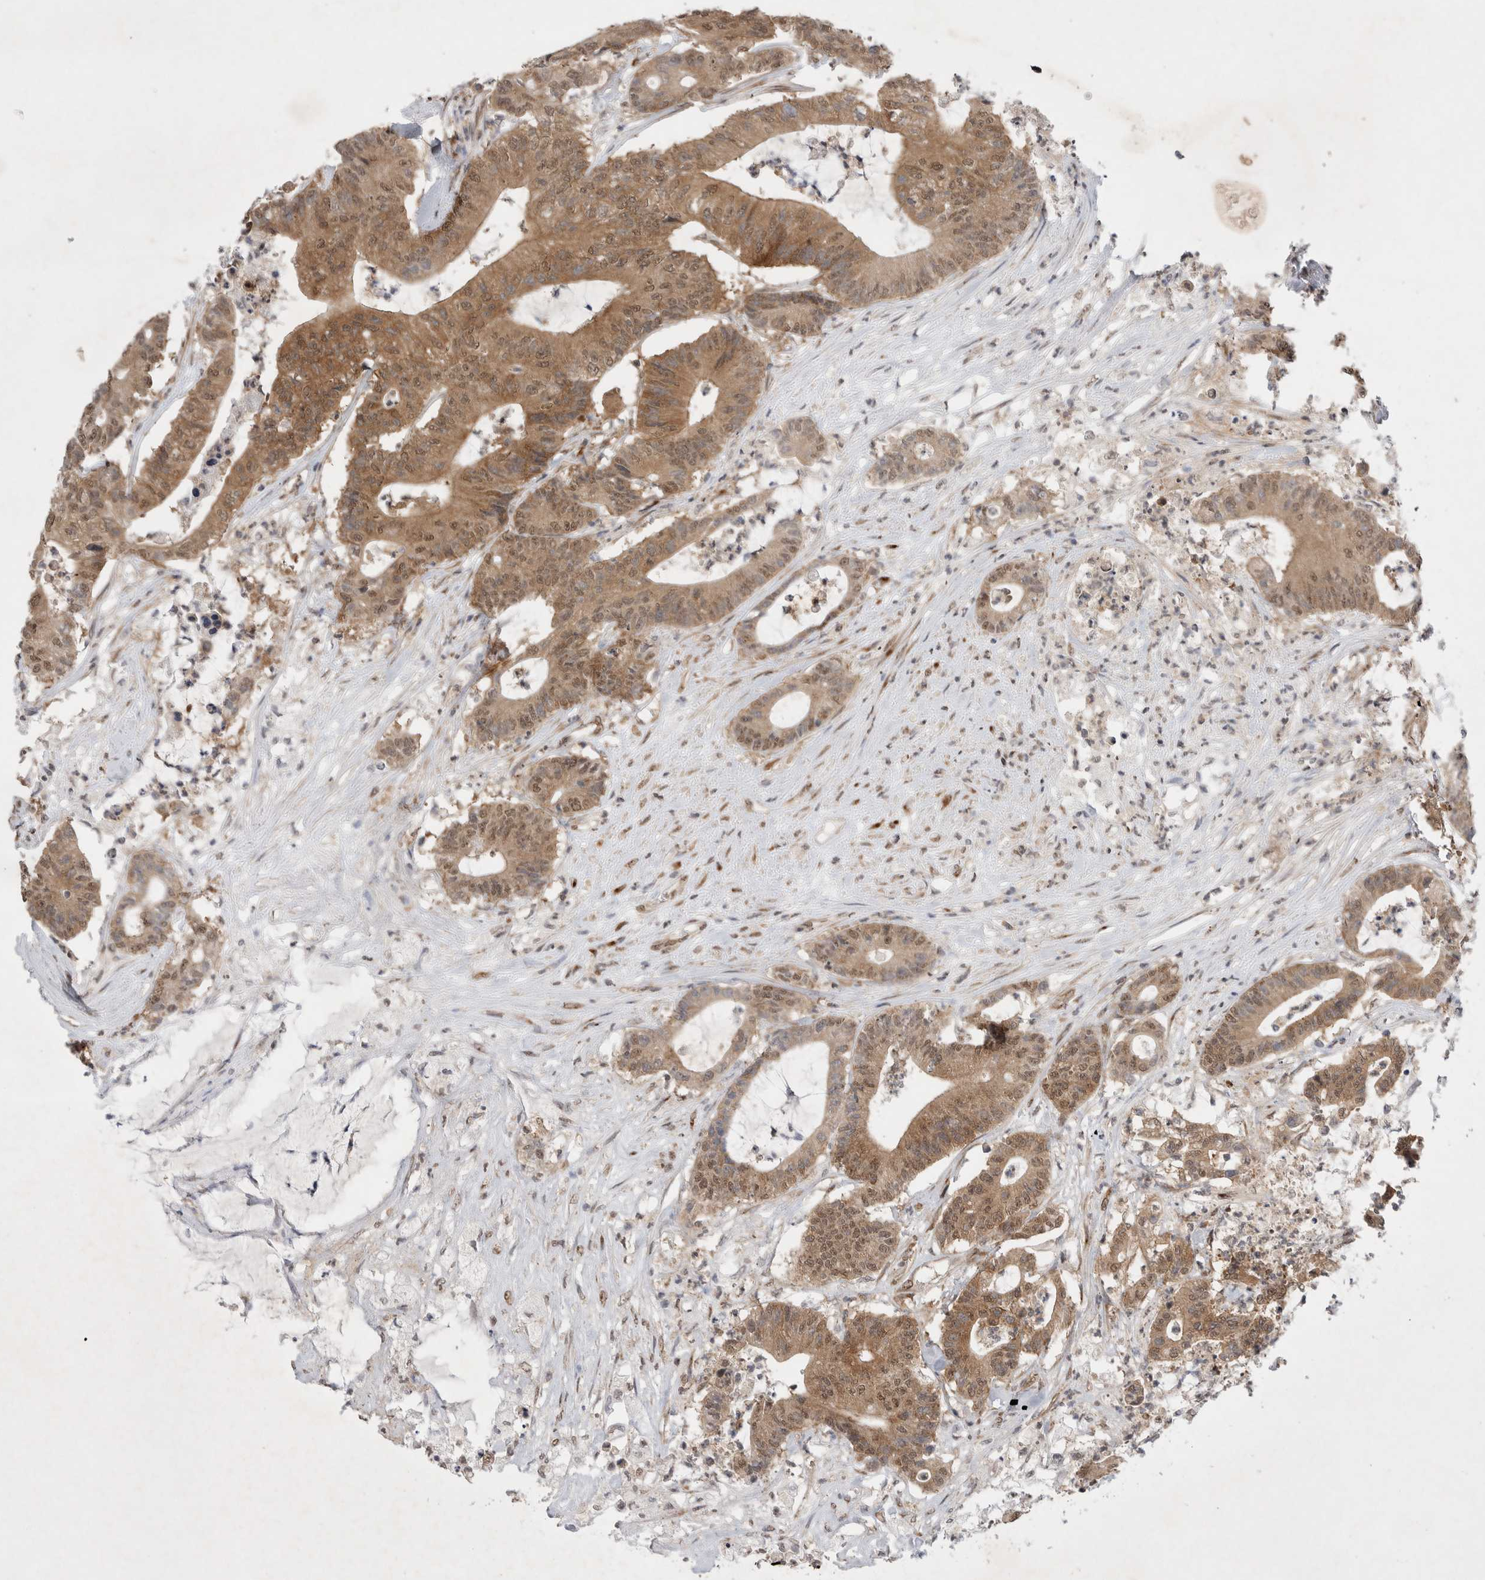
{"staining": {"intensity": "moderate", "quantity": ">75%", "location": "cytoplasmic/membranous,nuclear"}, "tissue": "colorectal cancer", "cell_type": "Tumor cells", "image_type": "cancer", "snomed": [{"axis": "morphology", "description": "Adenocarcinoma, NOS"}, {"axis": "topography", "description": "Colon"}], "caption": "Immunohistochemical staining of colorectal cancer exhibits medium levels of moderate cytoplasmic/membranous and nuclear expression in approximately >75% of tumor cells.", "gene": "WIPF2", "patient": {"sex": "female", "age": 84}}